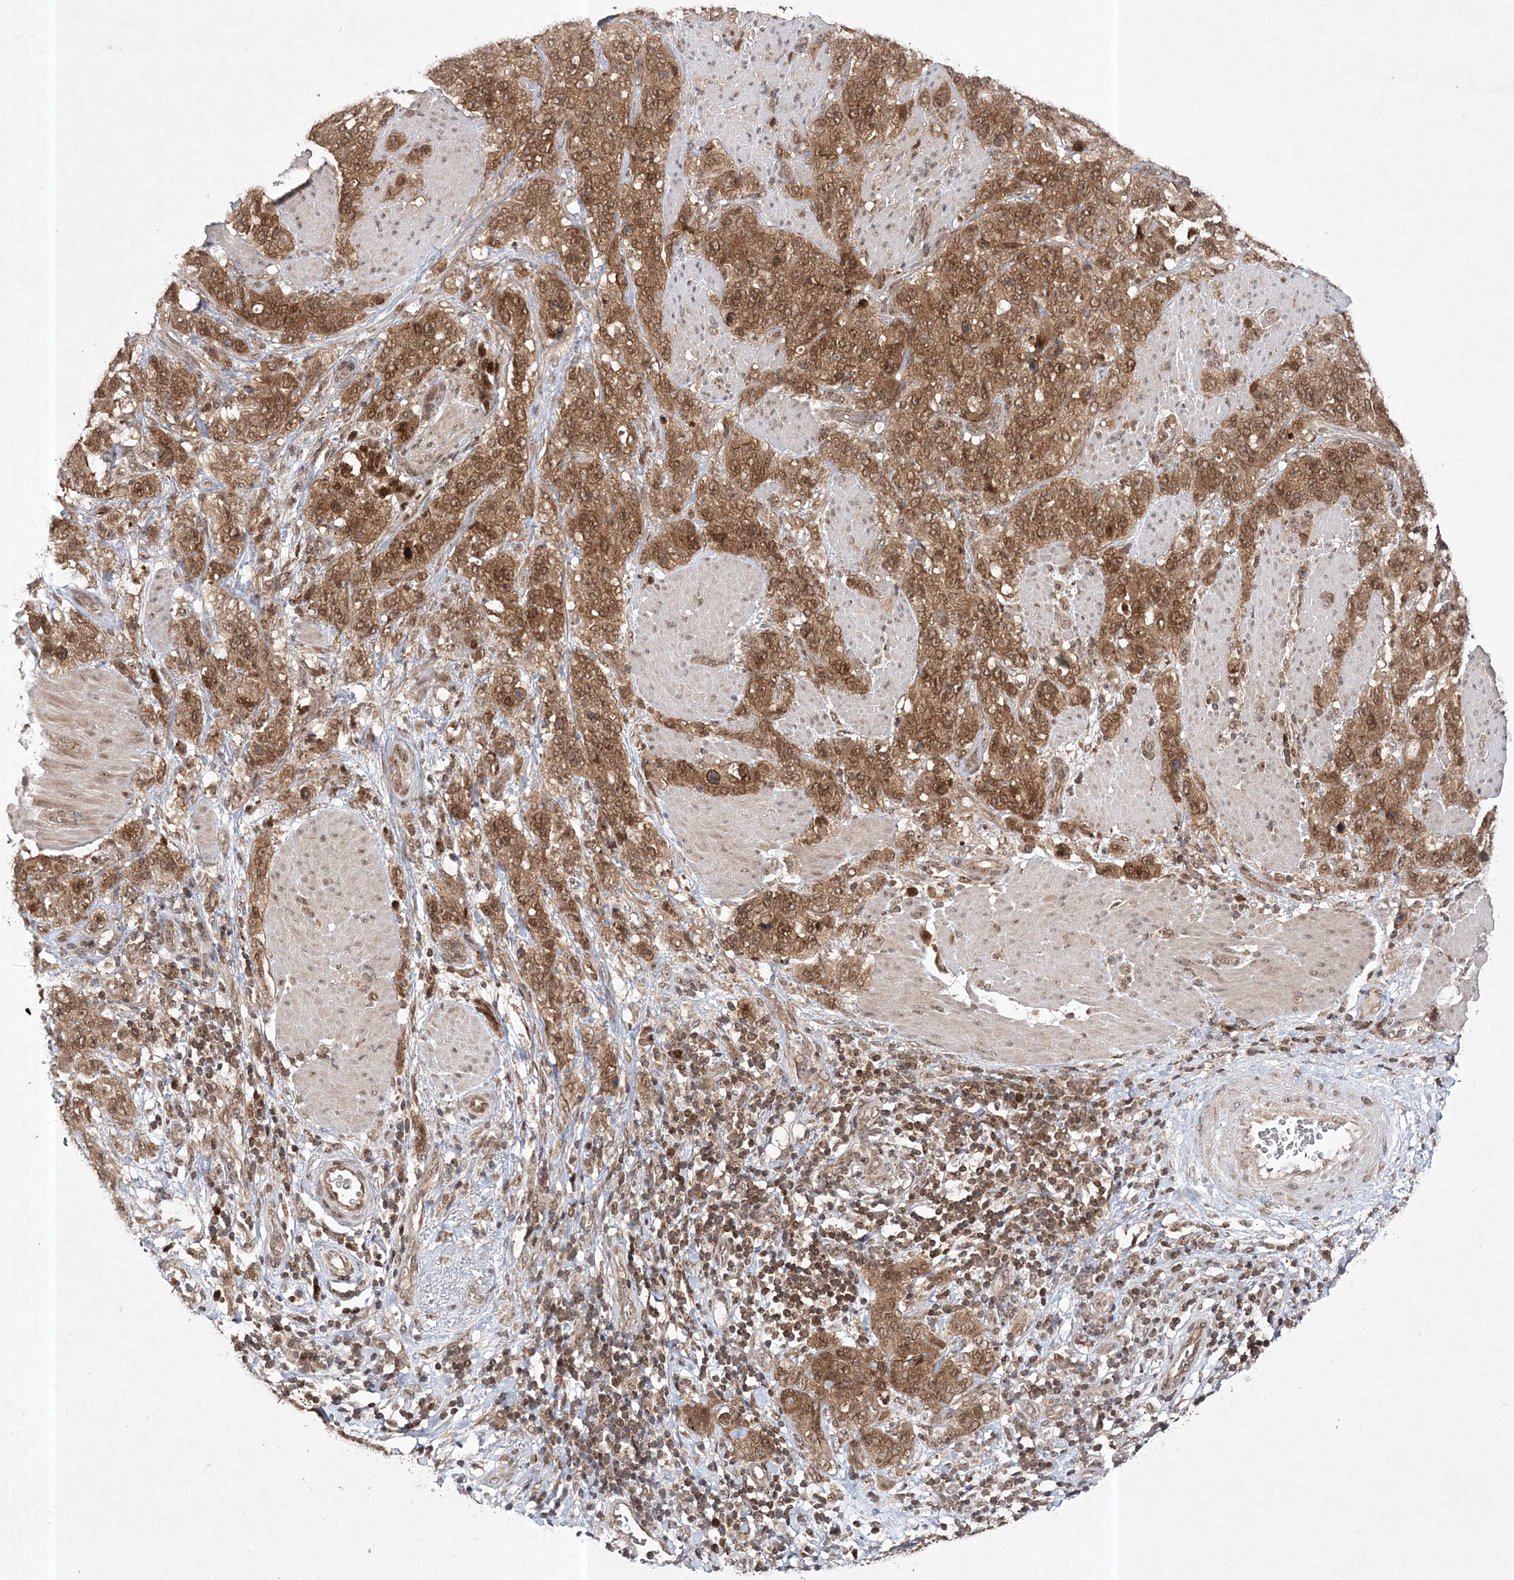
{"staining": {"intensity": "moderate", "quantity": ">75%", "location": "cytoplasmic/membranous,nuclear"}, "tissue": "stomach cancer", "cell_type": "Tumor cells", "image_type": "cancer", "snomed": [{"axis": "morphology", "description": "Adenocarcinoma, NOS"}, {"axis": "topography", "description": "Stomach"}], "caption": "An immunohistochemistry image of tumor tissue is shown. Protein staining in brown highlights moderate cytoplasmic/membranous and nuclear positivity in stomach adenocarcinoma within tumor cells. The protein is shown in brown color, while the nuclei are stained blue.", "gene": "NIF3L1", "patient": {"sex": "male", "age": 48}}